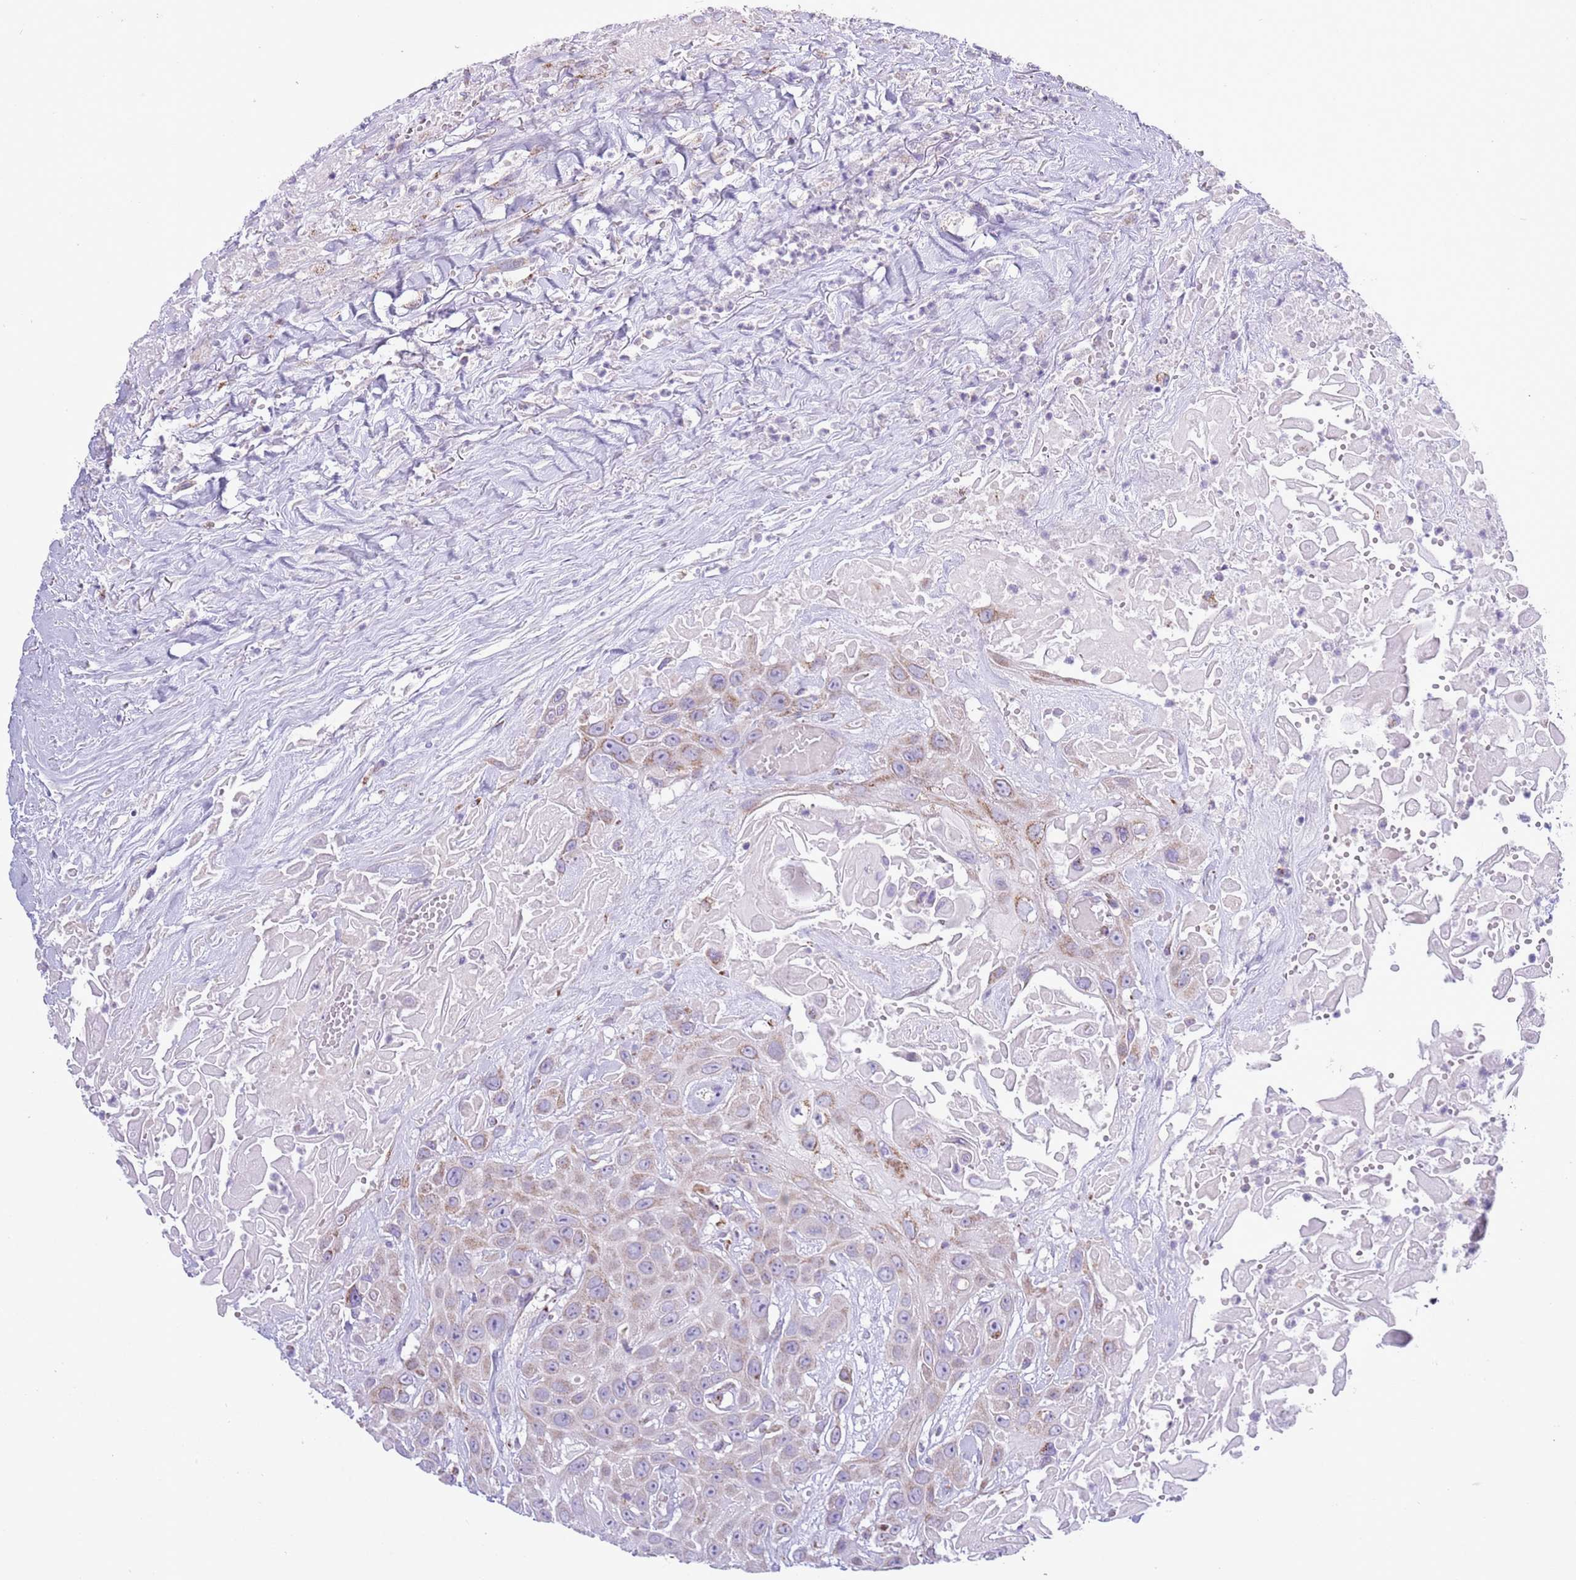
{"staining": {"intensity": "weak", "quantity": "25%-75%", "location": "cytoplasmic/membranous"}, "tissue": "head and neck cancer", "cell_type": "Tumor cells", "image_type": "cancer", "snomed": [{"axis": "morphology", "description": "Squamous cell carcinoma, NOS"}, {"axis": "topography", "description": "Head-Neck"}], "caption": "Weak cytoplasmic/membranous staining for a protein is appreciated in approximately 25%-75% of tumor cells of head and neck cancer using IHC.", "gene": "ATP6V1B1", "patient": {"sex": "male", "age": 81}}